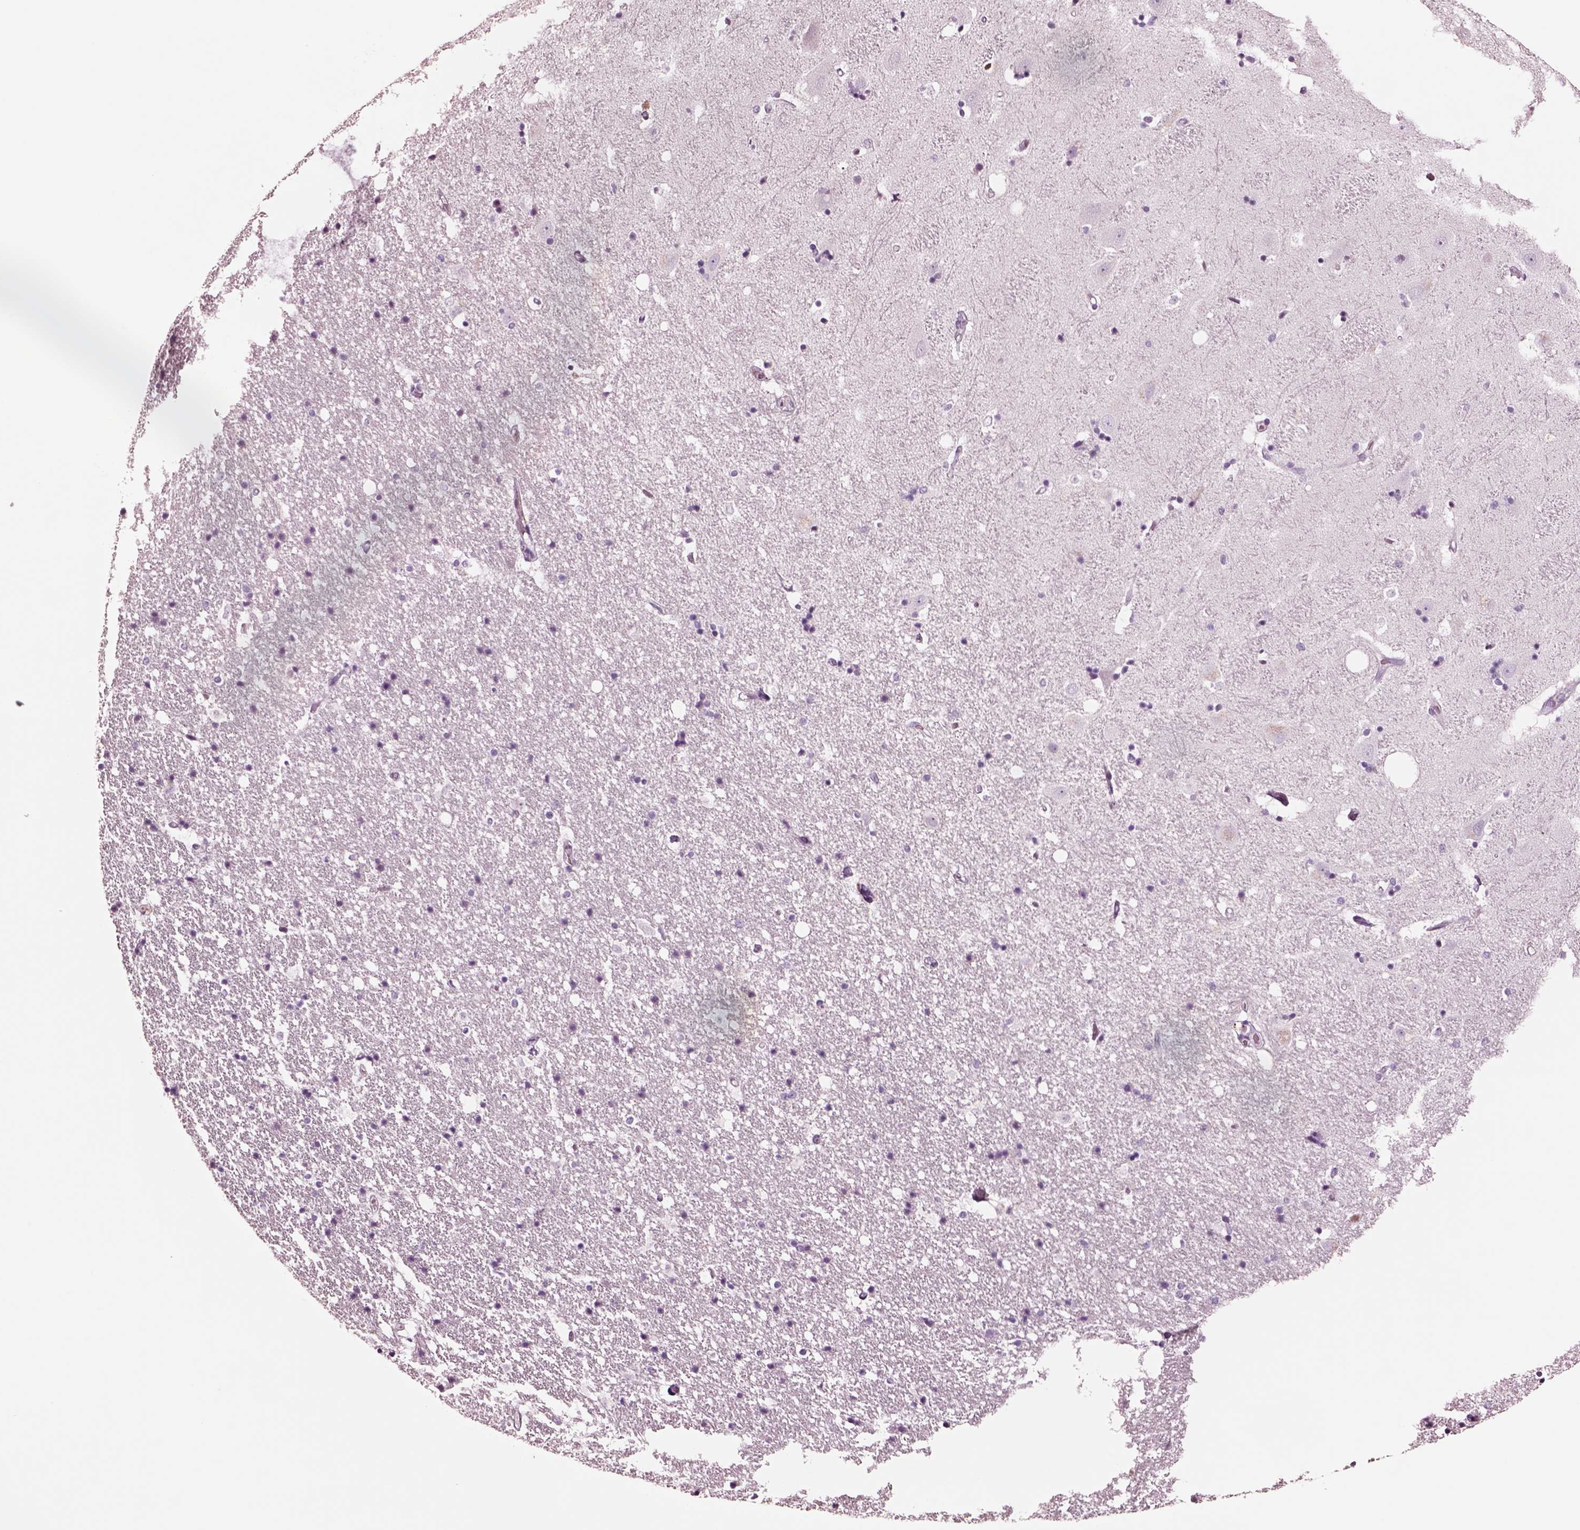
{"staining": {"intensity": "negative", "quantity": "none", "location": "none"}, "tissue": "hippocampus", "cell_type": "Glial cells", "image_type": "normal", "snomed": [{"axis": "morphology", "description": "Normal tissue, NOS"}, {"axis": "topography", "description": "Hippocampus"}], "caption": "High magnification brightfield microscopy of unremarkable hippocampus stained with DAB (brown) and counterstained with hematoxylin (blue): glial cells show no significant staining. (IHC, brightfield microscopy, high magnification).", "gene": "NMRK2", "patient": {"sex": "male", "age": 49}}